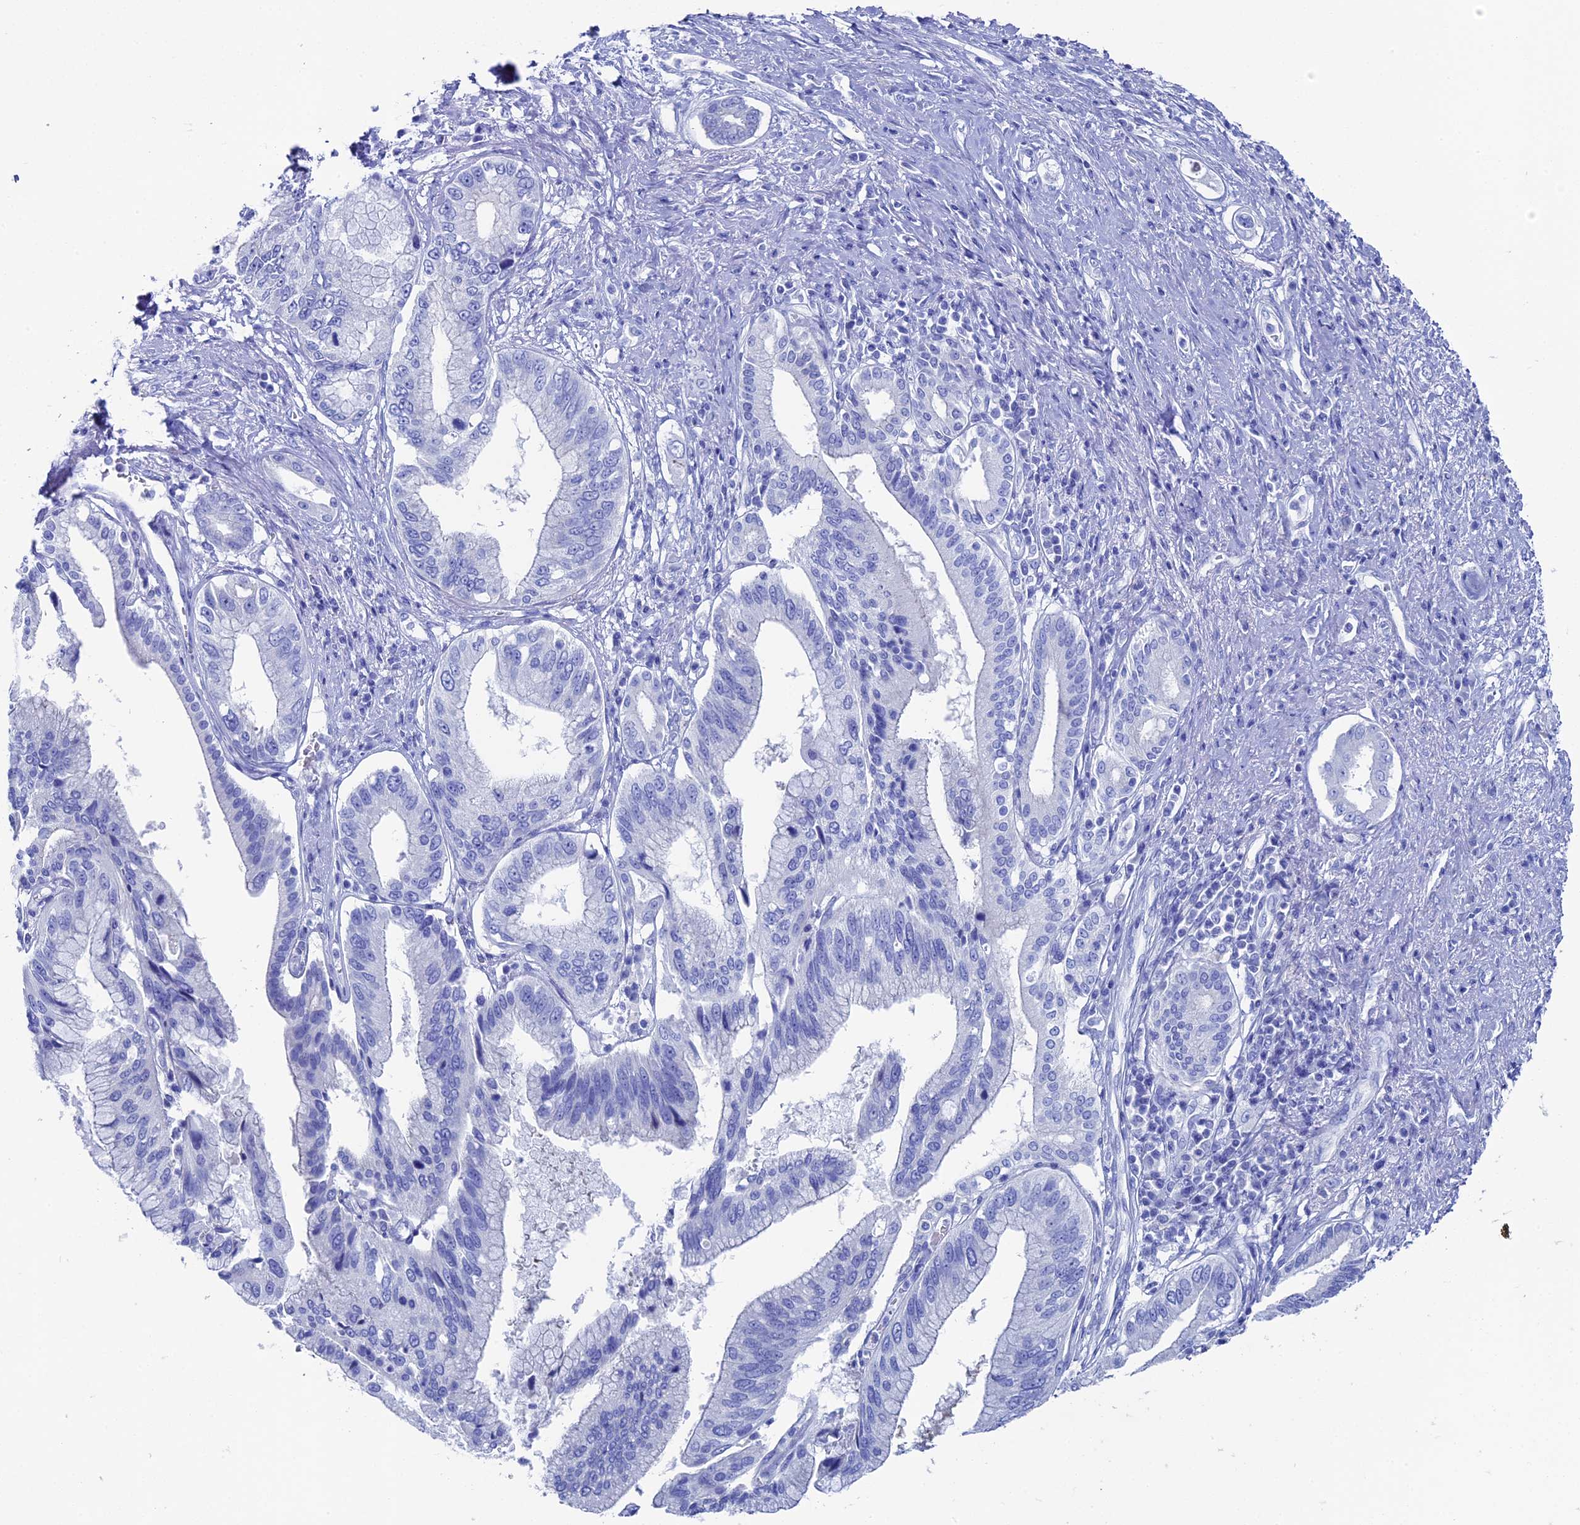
{"staining": {"intensity": "negative", "quantity": "none", "location": "none"}, "tissue": "pancreatic cancer", "cell_type": "Tumor cells", "image_type": "cancer", "snomed": [{"axis": "morphology", "description": "Inflammation, NOS"}, {"axis": "morphology", "description": "Adenocarcinoma, NOS"}, {"axis": "topography", "description": "Pancreas"}], "caption": "Immunohistochemistry of pancreatic adenocarcinoma displays no positivity in tumor cells.", "gene": "UNC119", "patient": {"sex": "female", "age": 56}}